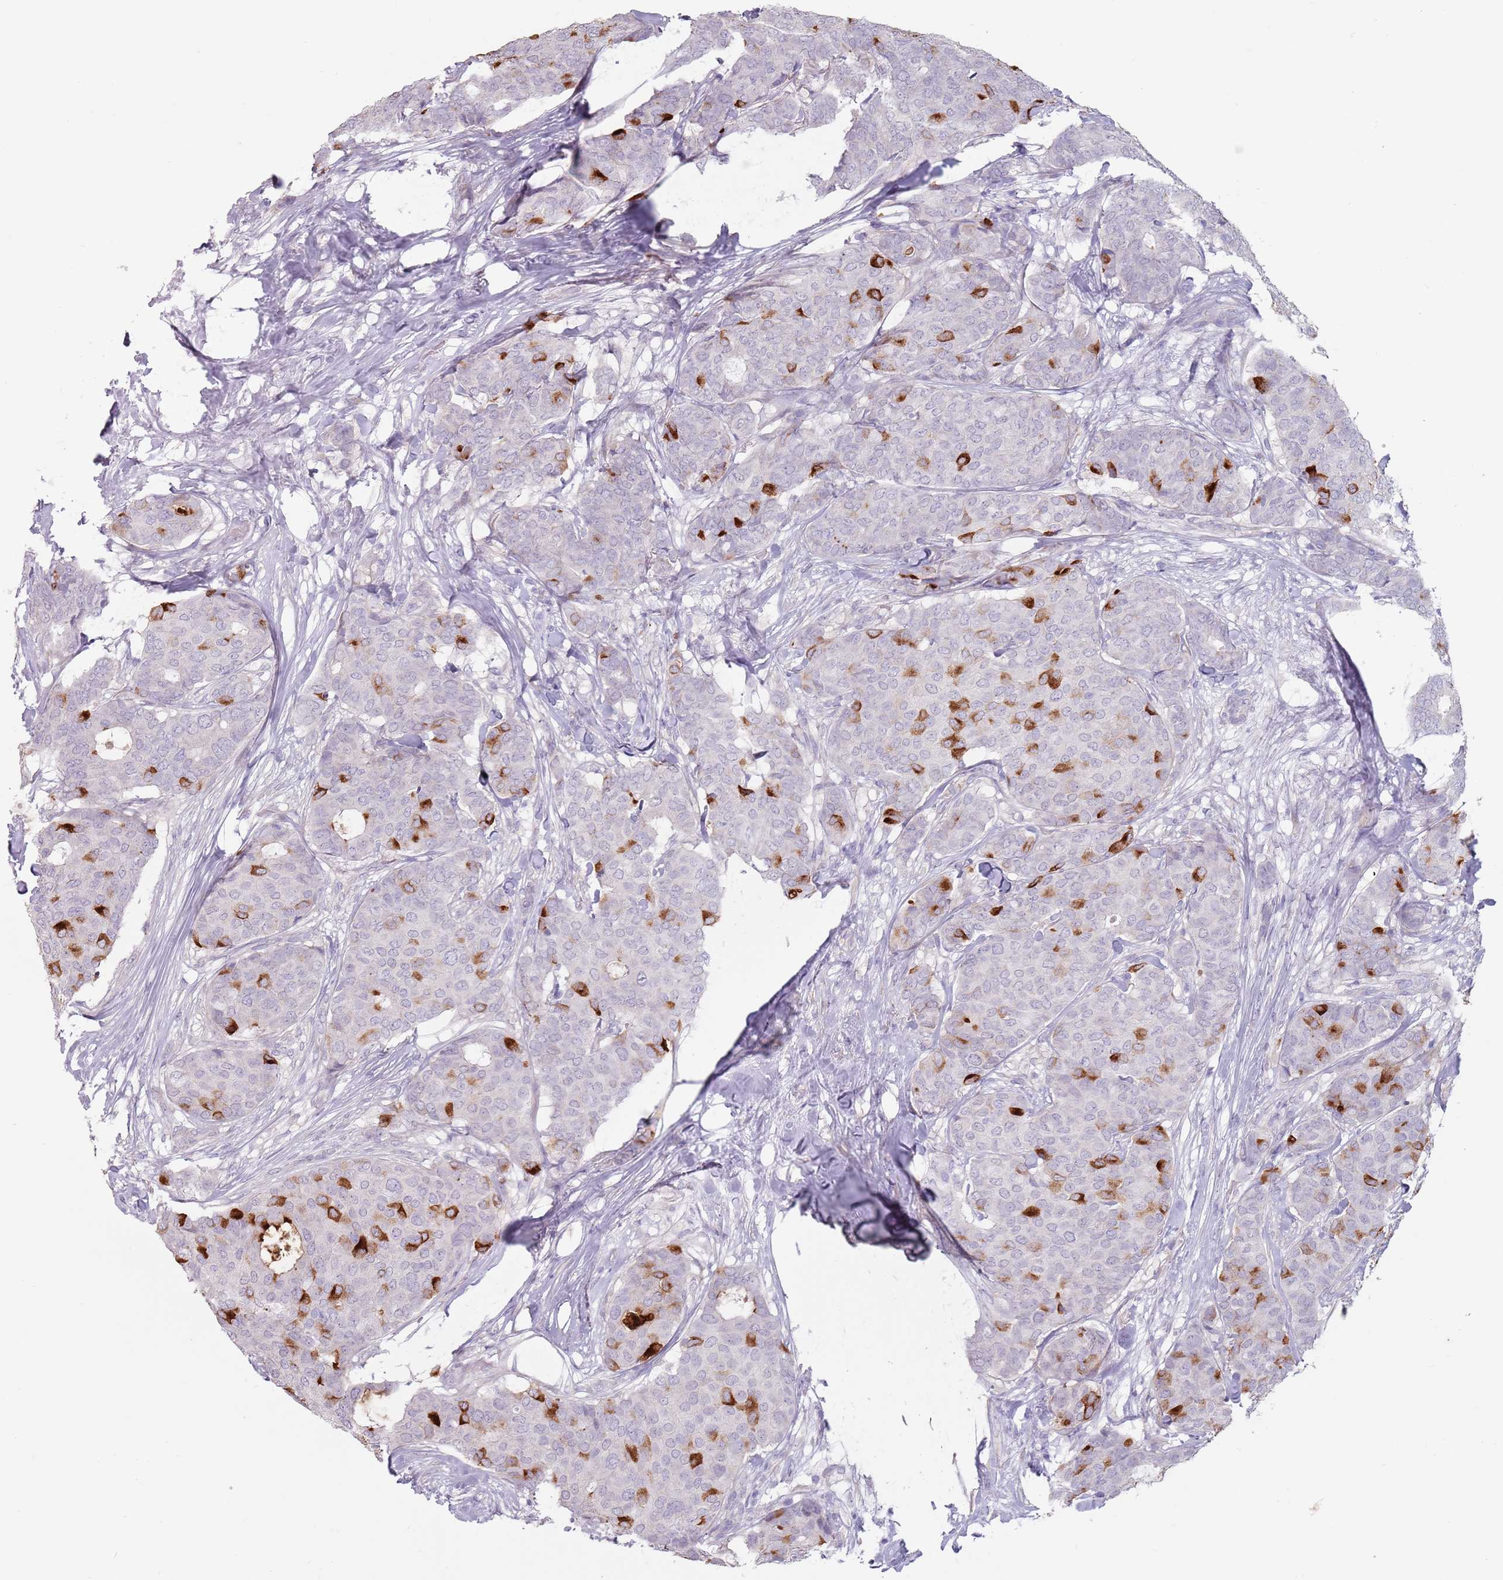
{"staining": {"intensity": "strong", "quantity": "<25%", "location": "cytoplasmic/membranous"}, "tissue": "breast cancer", "cell_type": "Tumor cells", "image_type": "cancer", "snomed": [{"axis": "morphology", "description": "Duct carcinoma"}, {"axis": "topography", "description": "Breast"}], "caption": "Tumor cells reveal strong cytoplasmic/membranous staining in approximately <25% of cells in breast infiltrating ductal carcinoma.", "gene": "DXO", "patient": {"sex": "female", "age": 75}}